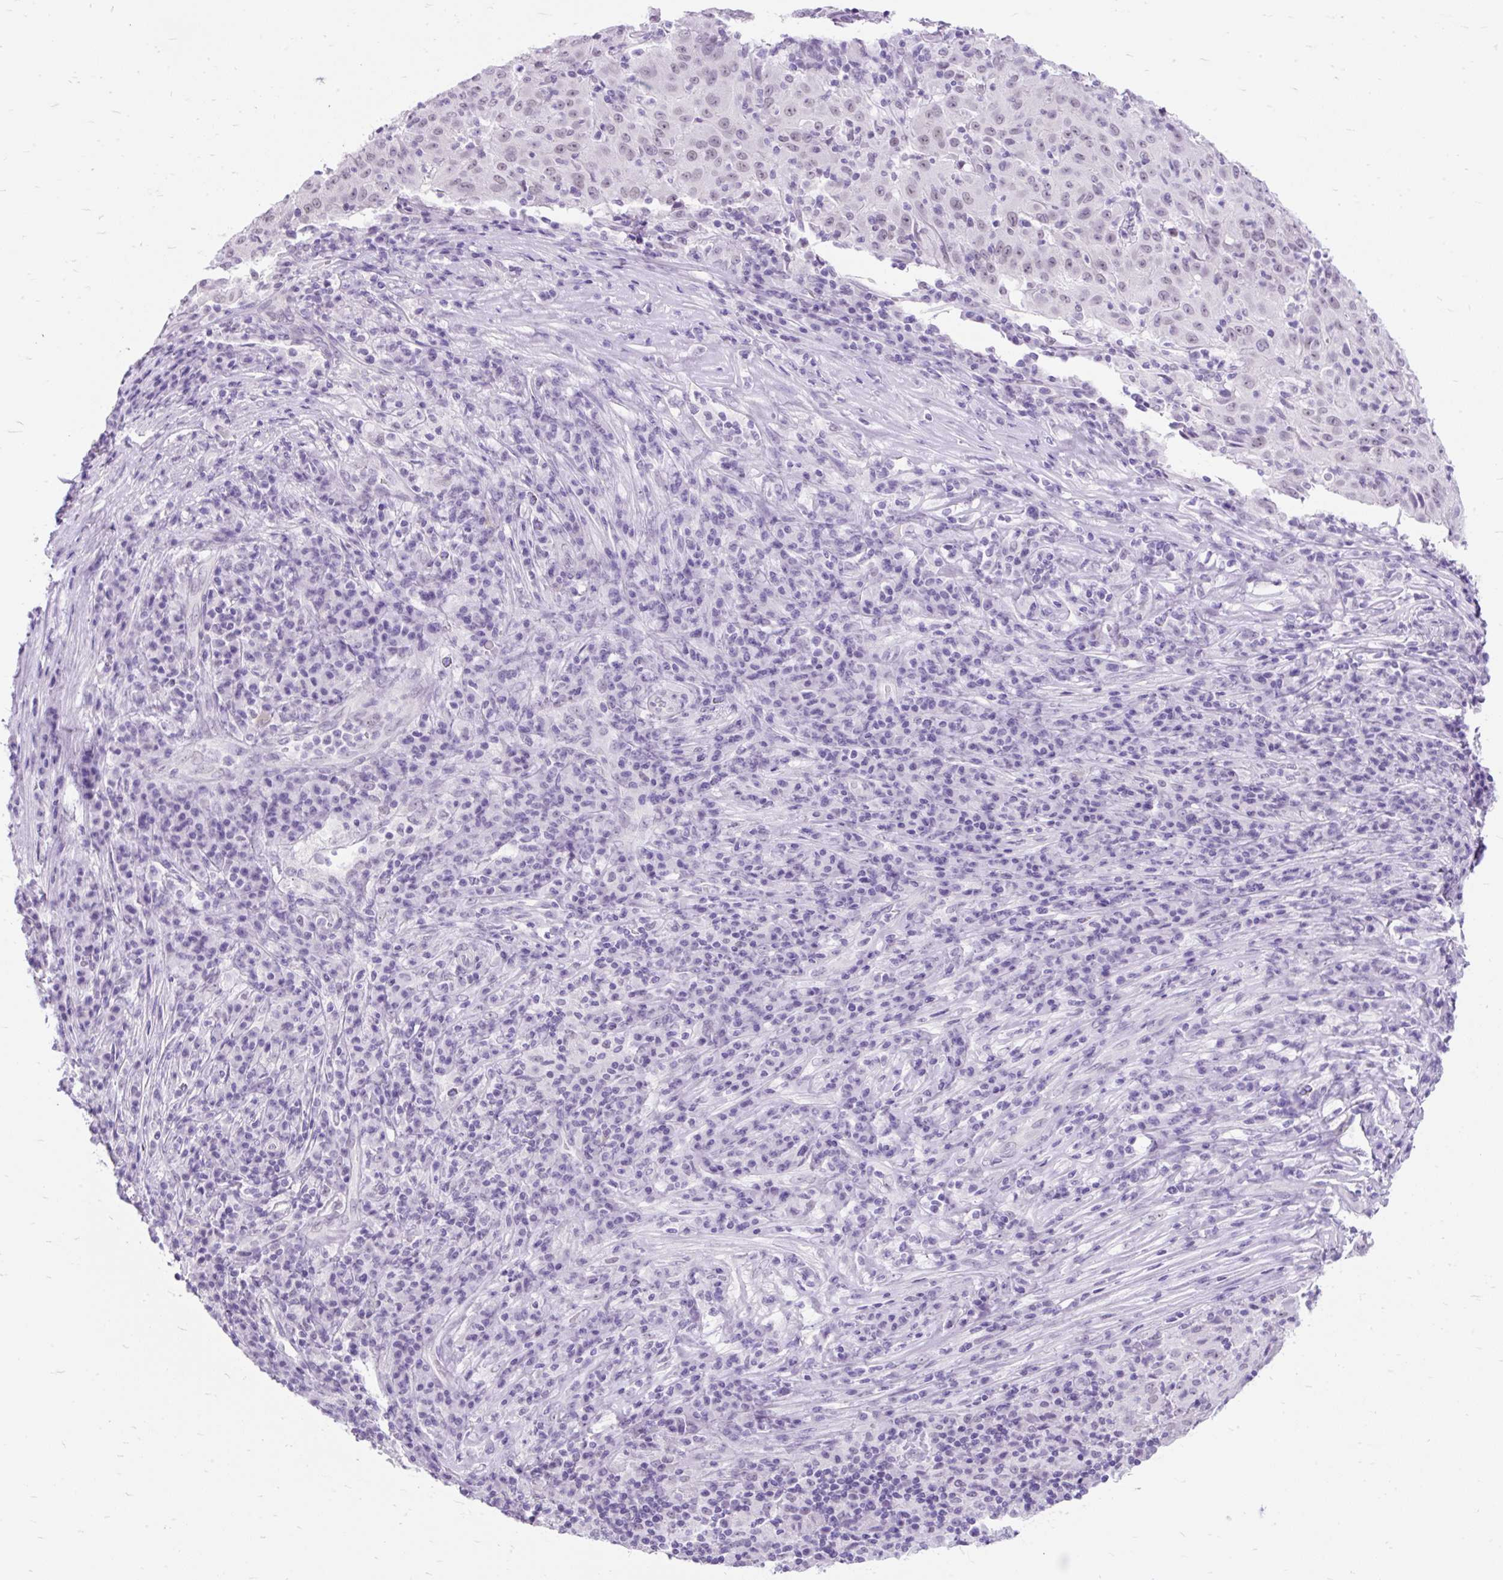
{"staining": {"intensity": "weak", "quantity": ">75%", "location": "nuclear"}, "tissue": "pancreatic cancer", "cell_type": "Tumor cells", "image_type": "cancer", "snomed": [{"axis": "morphology", "description": "Adenocarcinoma, NOS"}, {"axis": "topography", "description": "Pancreas"}], "caption": "Weak nuclear protein staining is appreciated in approximately >75% of tumor cells in pancreatic adenocarcinoma.", "gene": "SCGB1A1", "patient": {"sex": "male", "age": 63}}